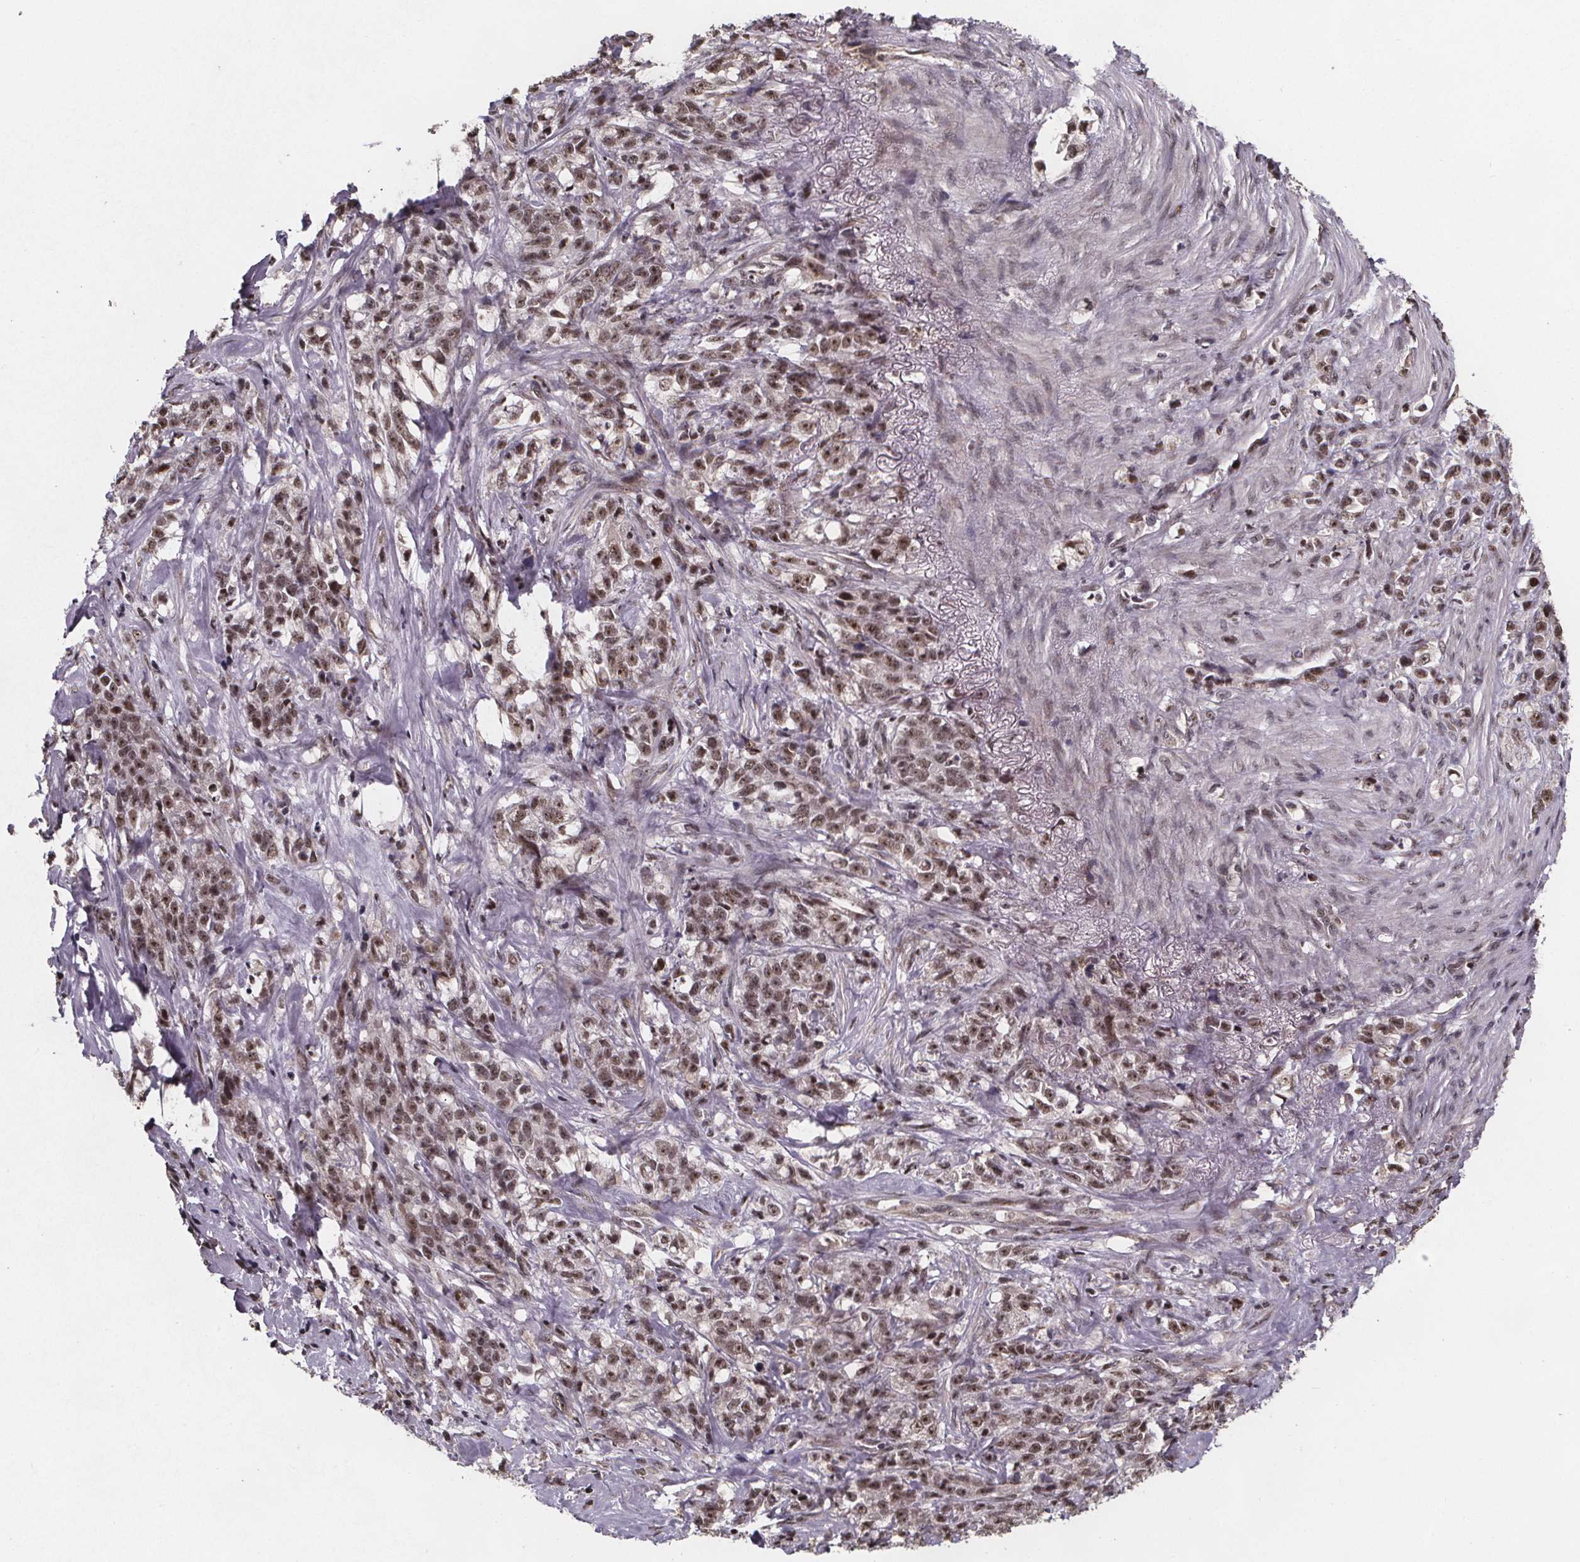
{"staining": {"intensity": "moderate", "quantity": ">75%", "location": "nuclear"}, "tissue": "stomach cancer", "cell_type": "Tumor cells", "image_type": "cancer", "snomed": [{"axis": "morphology", "description": "Adenocarcinoma, NOS"}, {"axis": "topography", "description": "Stomach, lower"}], "caption": "Adenocarcinoma (stomach) tissue exhibits moderate nuclear expression in approximately >75% of tumor cells", "gene": "U2SURP", "patient": {"sex": "male", "age": 88}}